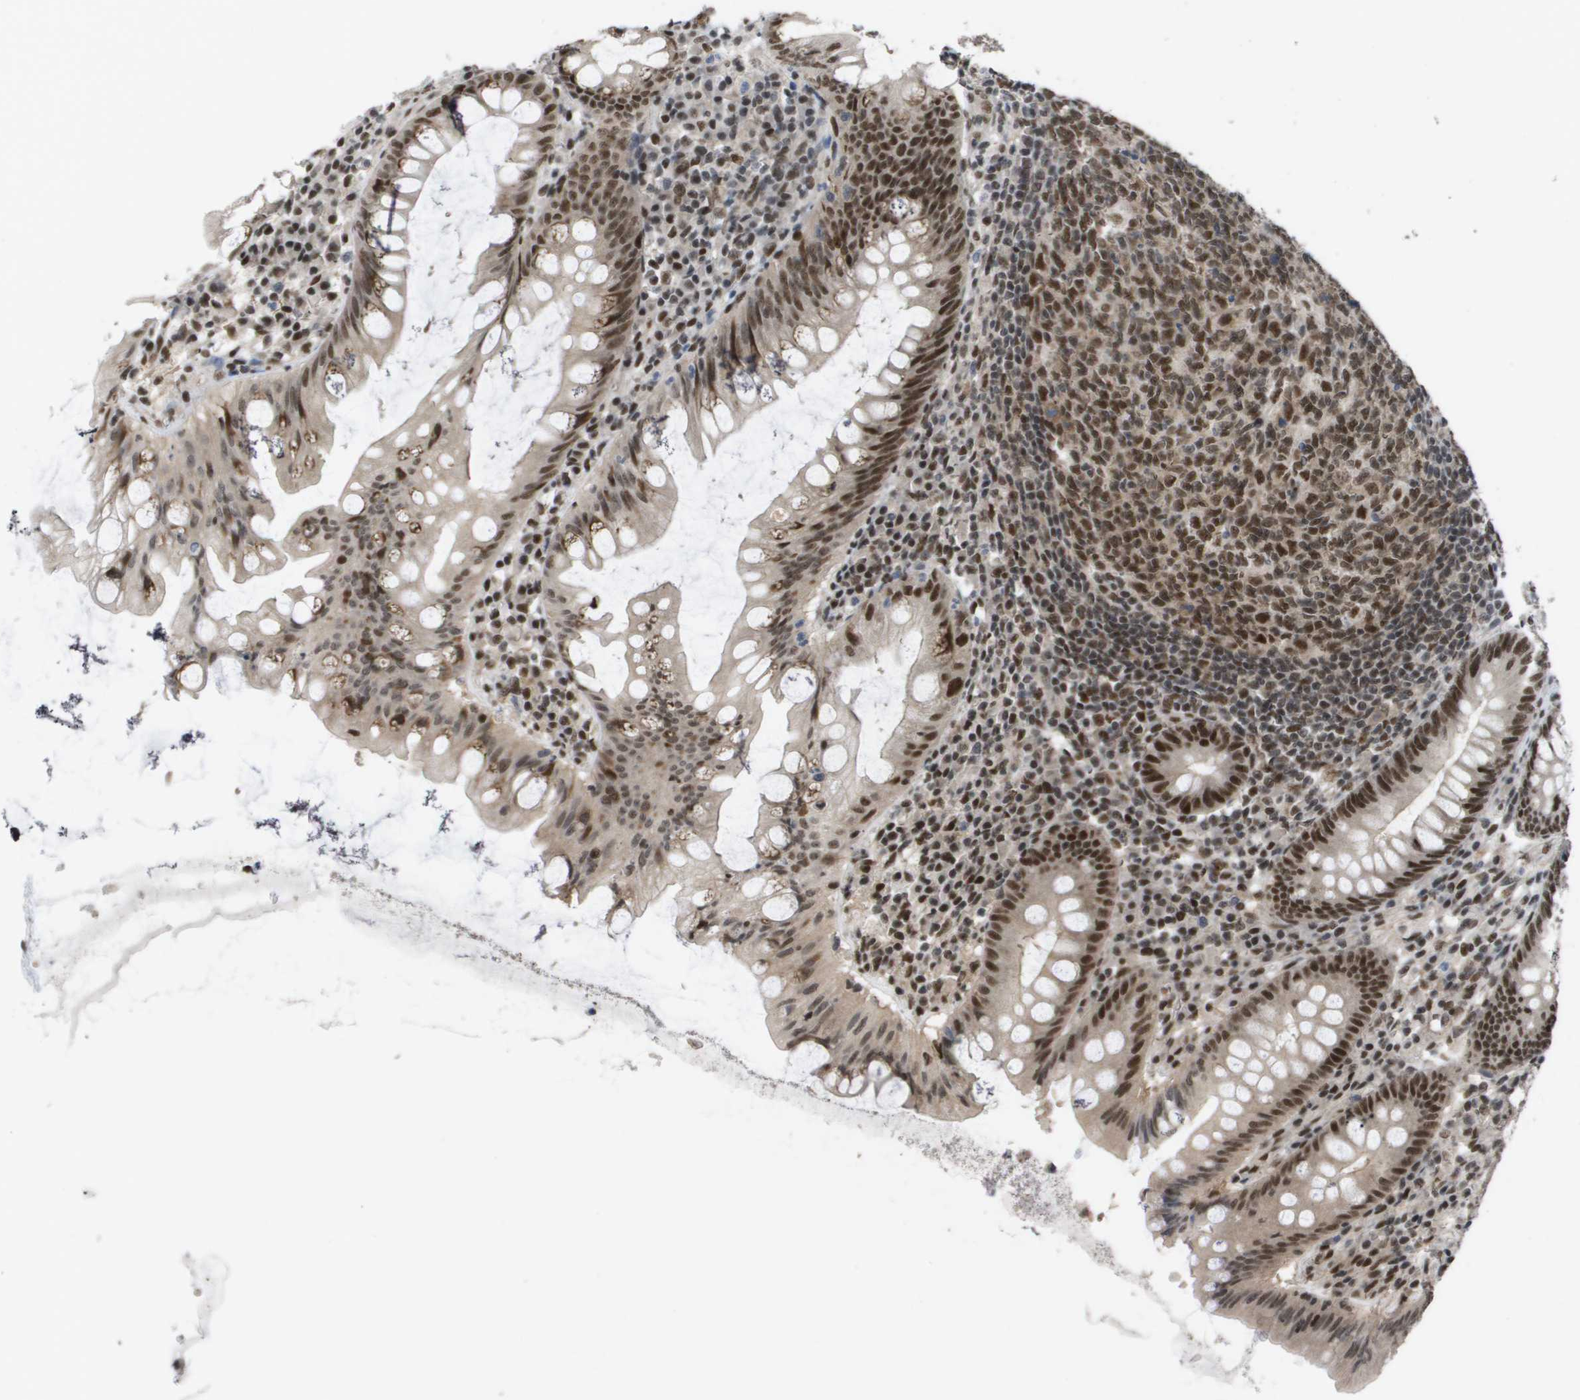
{"staining": {"intensity": "strong", "quantity": ">75%", "location": "nuclear"}, "tissue": "appendix", "cell_type": "Glandular cells", "image_type": "normal", "snomed": [{"axis": "morphology", "description": "Normal tissue, NOS"}, {"axis": "topography", "description": "Appendix"}], "caption": "Immunohistochemical staining of benign appendix exhibits strong nuclear protein staining in about >75% of glandular cells.", "gene": "CDT1", "patient": {"sex": "male", "age": 56}}